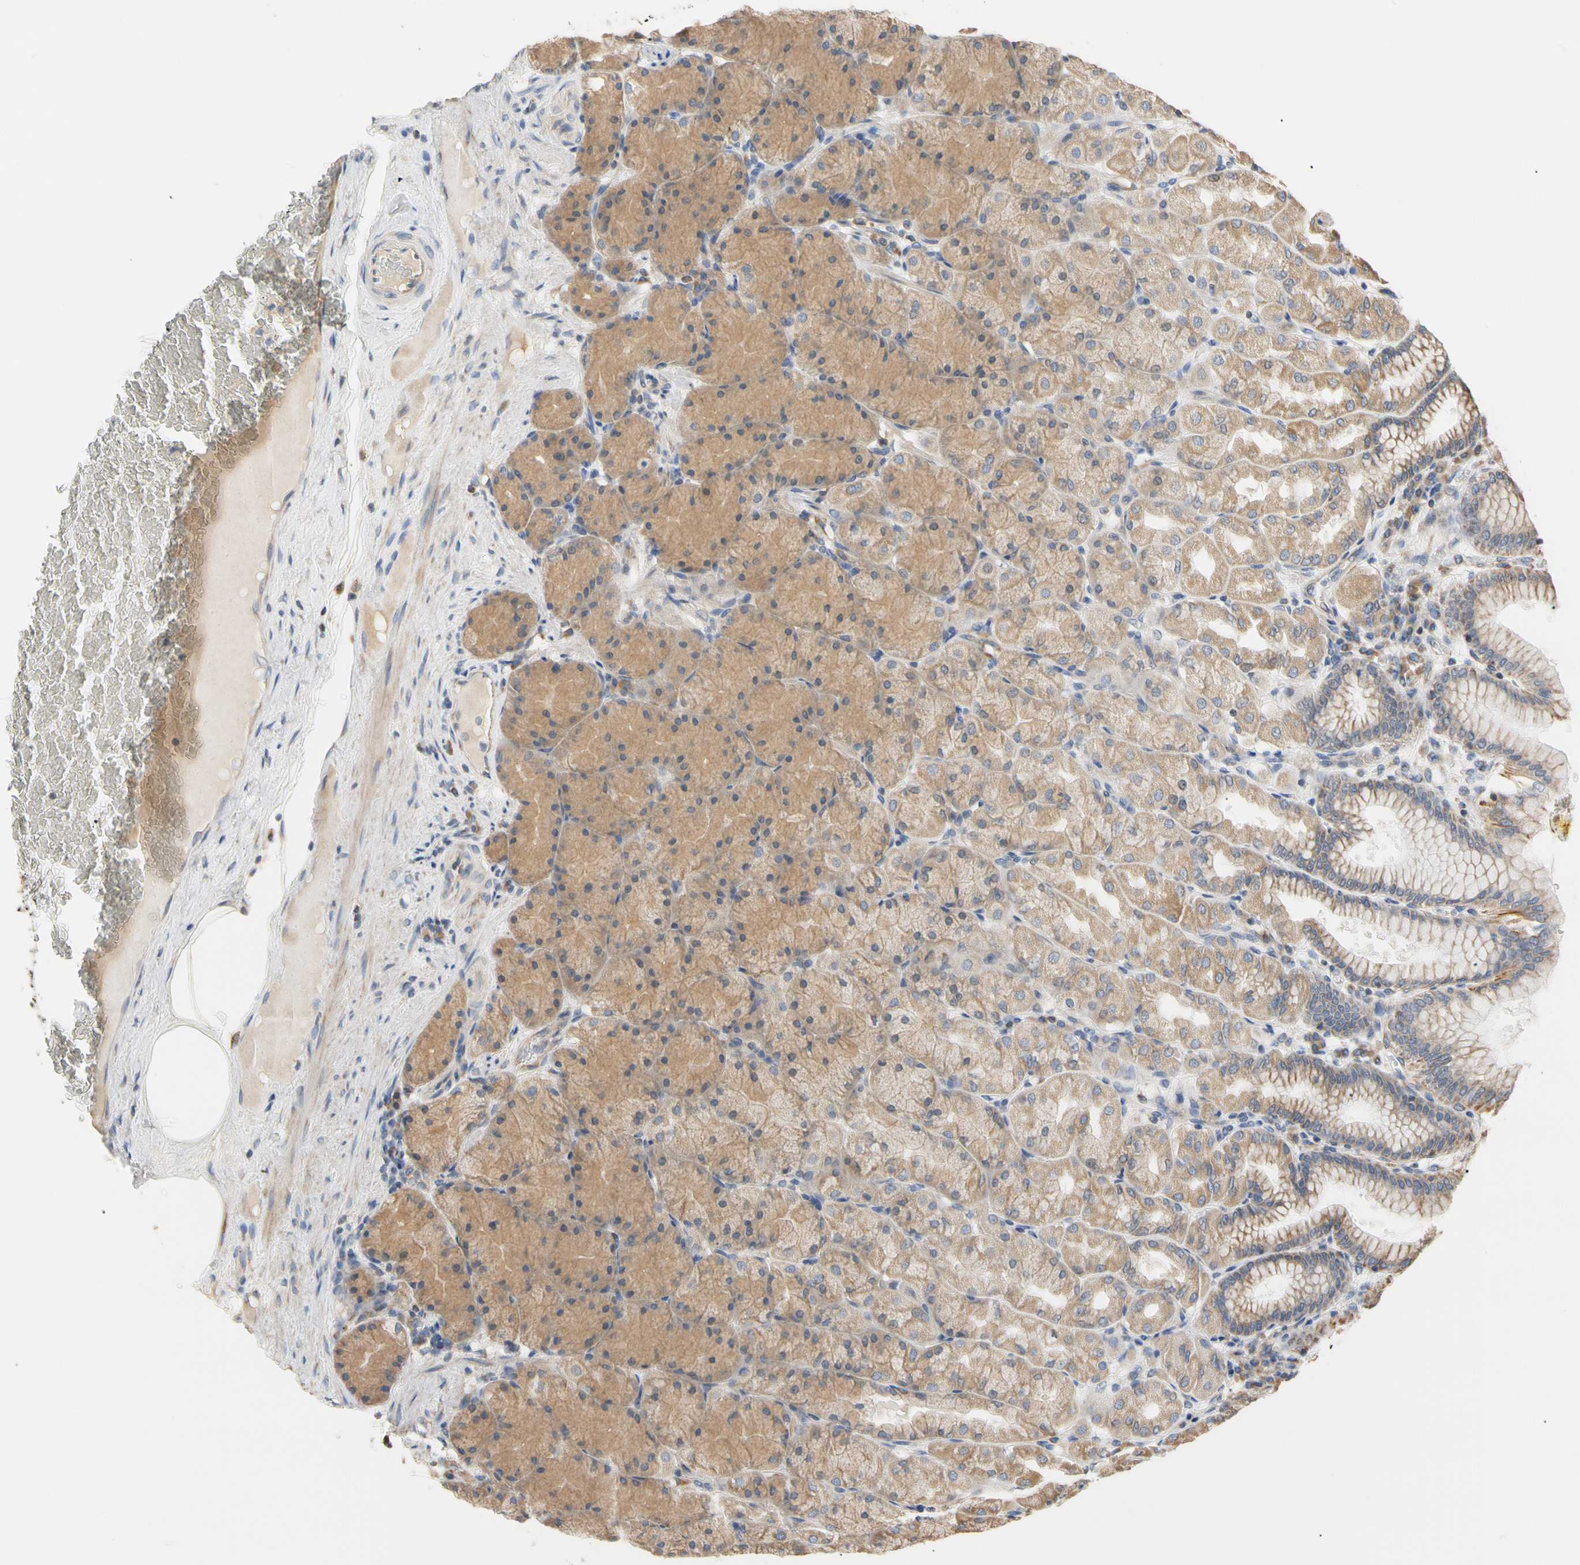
{"staining": {"intensity": "moderate", "quantity": ">75%", "location": "cytoplasmic/membranous"}, "tissue": "stomach", "cell_type": "Glandular cells", "image_type": "normal", "snomed": [{"axis": "morphology", "description": "Normal tissue, NOS"}, {"axis": "topography", "description": "Stomach, upper"}], "caption": "The histopathology image reveals a brown stain indicating the presence of a protein in the cytoplasmic/membranous of glandular cells in stomach.", "gene": "PLGRKT", "patient": {"sex": "female", "age": 56}}